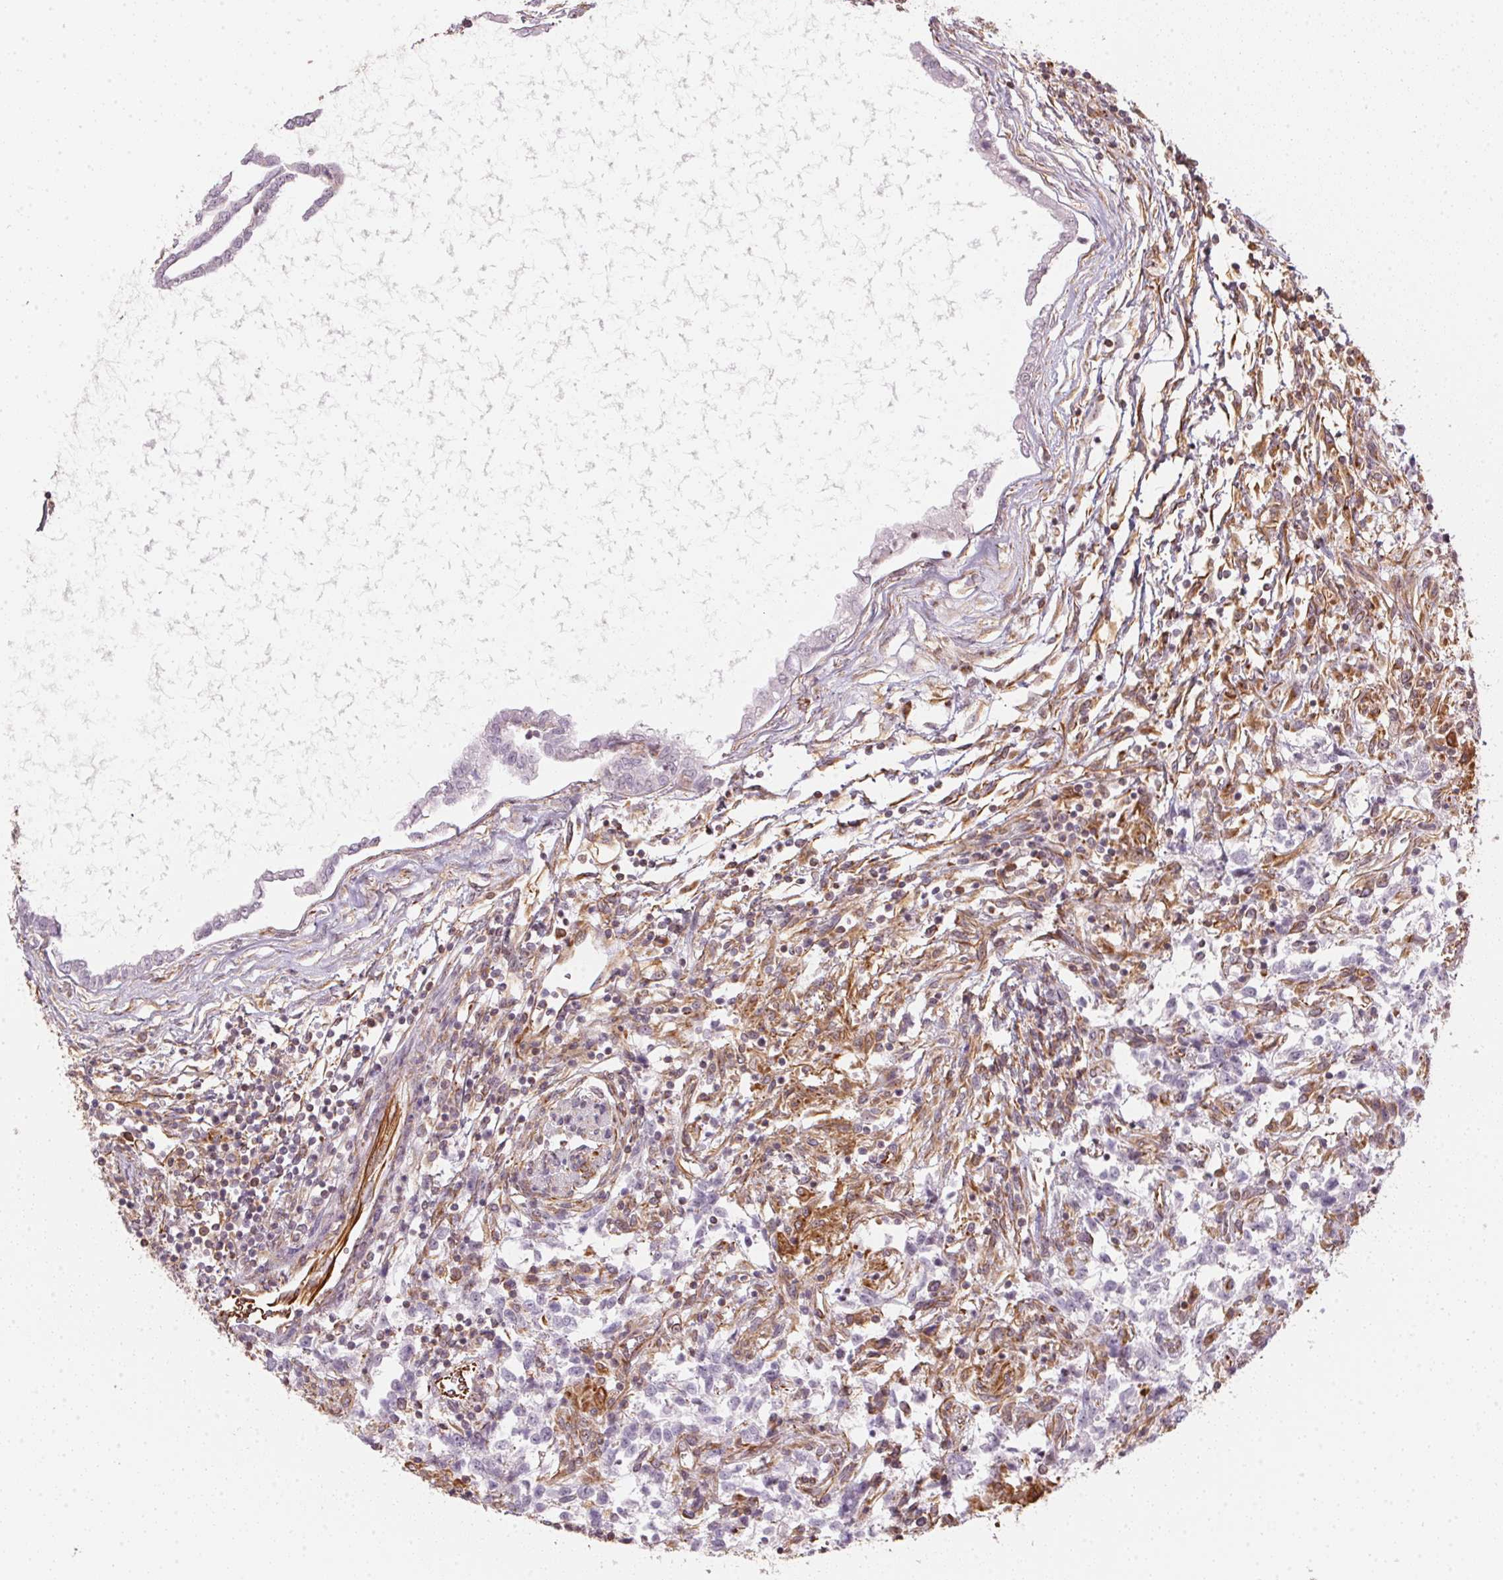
{"staining": {"intensity": "negative", "quantity": "none", "location": "none"}, "tissue": "testis cancer", "cell_type": "Tumor cells", "image_type": "cancer", "snomed": [{"axis": "morphology", "description": "Carcinoma, Embryonal, NOS"}, {"axis": "topography", "description": "Testis"}], "caption": "Immunohistochemical staining of human testis cancer (embryonal carcinoma) shows no significant staining in tumor cells.", "gene": "FOXR2", "patient": {"sex": "male", "age": 37}}